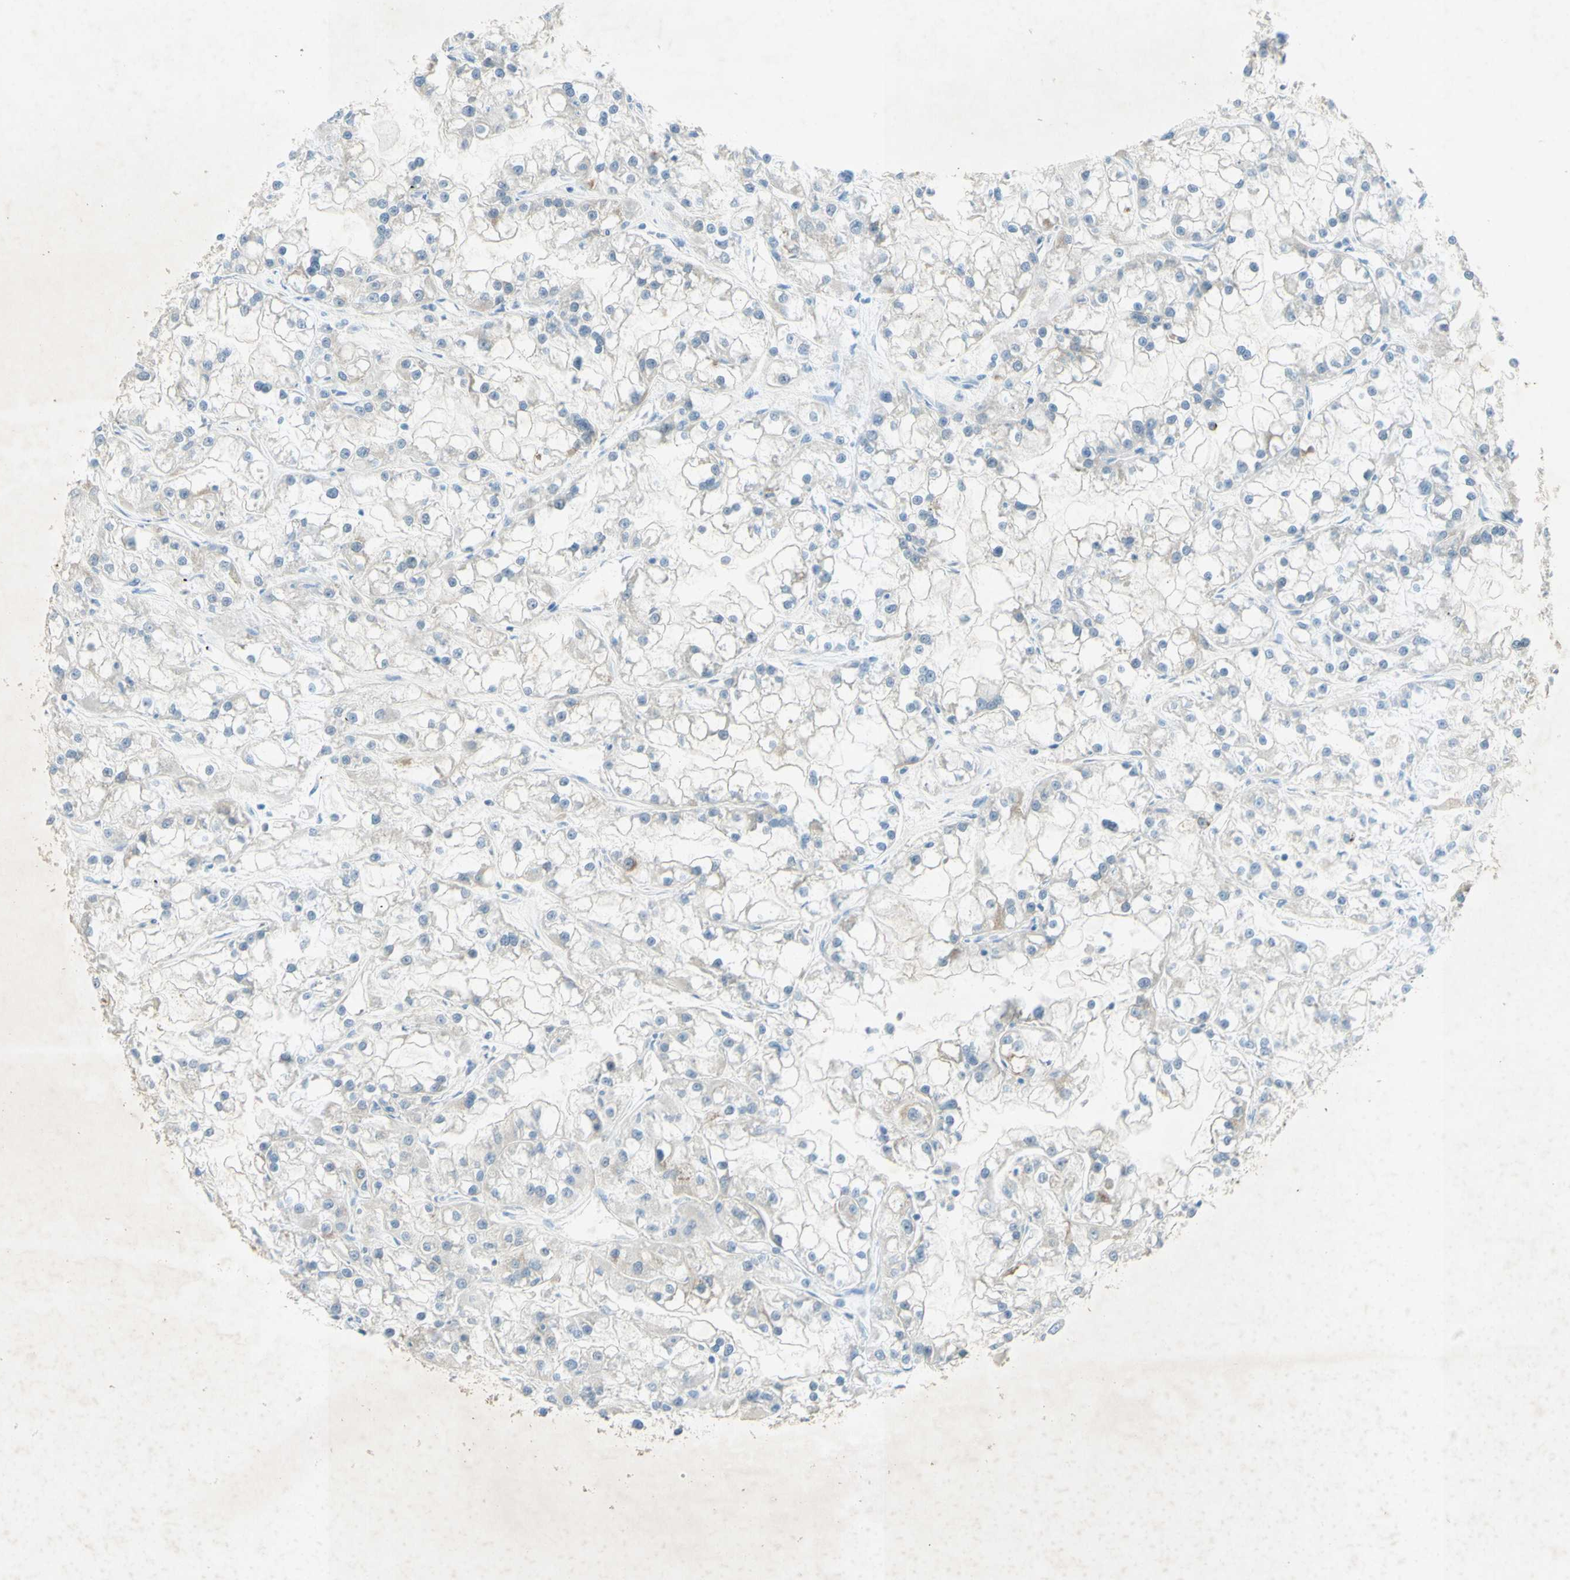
{"staining": {"intensity": "negative", "quantity": "none", "location": "none"}, "tissue": "renal cancer", "cell_type": "Tumor cells", "image_type": "cancer", "snomed": [{"axis": "morphology", "description": "Adenocarcinoma, NOS"}, {"axis": "topography", "description": "Kidney"}], "caption": "Tumor cells are negative for brown protein staining in renal adenocarcinoma. (Immunohistochemistry (ihc), brightfield microscopy, high magnification).", "gene": "GDF15", "patient": {"sex": "female", "age": 52}}